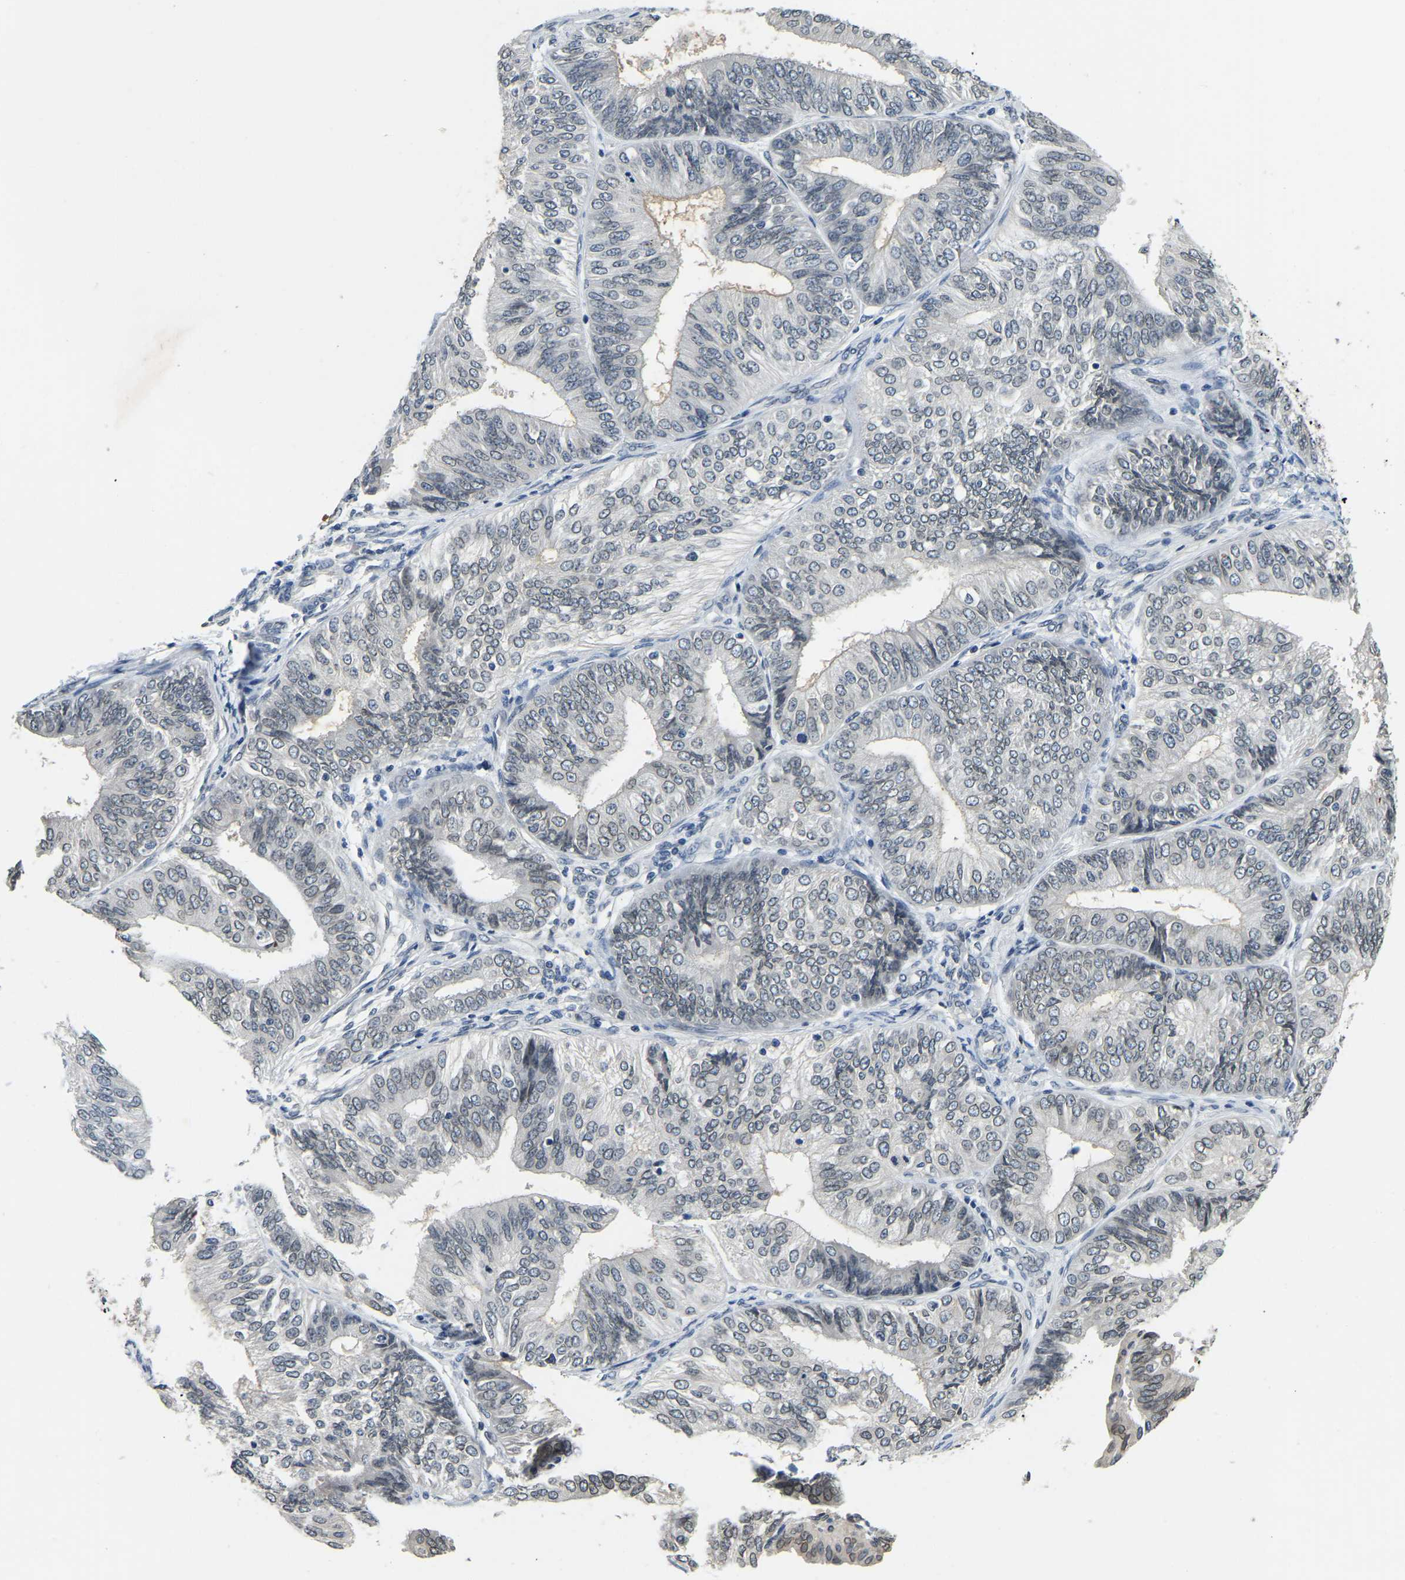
{"staining": {"intensity": "weak", "quantity": "<25%", "location": "cytoplasmic/membranous,nuclear"}, "tissue": "endometrial cancer", "cell_type": "Tumor cells", "image_type": "cancer", "snomed": [{"axis": "morphology", "description": "Adenocarcinoma, NOS"}, {"axis": "topography", "description": "Endometrium"}], "caption": "Immunohistochemistry (IHC) image of neoplastic tissue: endometrial adenocarcinoma stained with DAB (3,3'-diaminobenzidine) reveals no significant protein expression in tumor cells.", "gene": "RANBP2", "patient": {"sex": "female", "age": 58}}